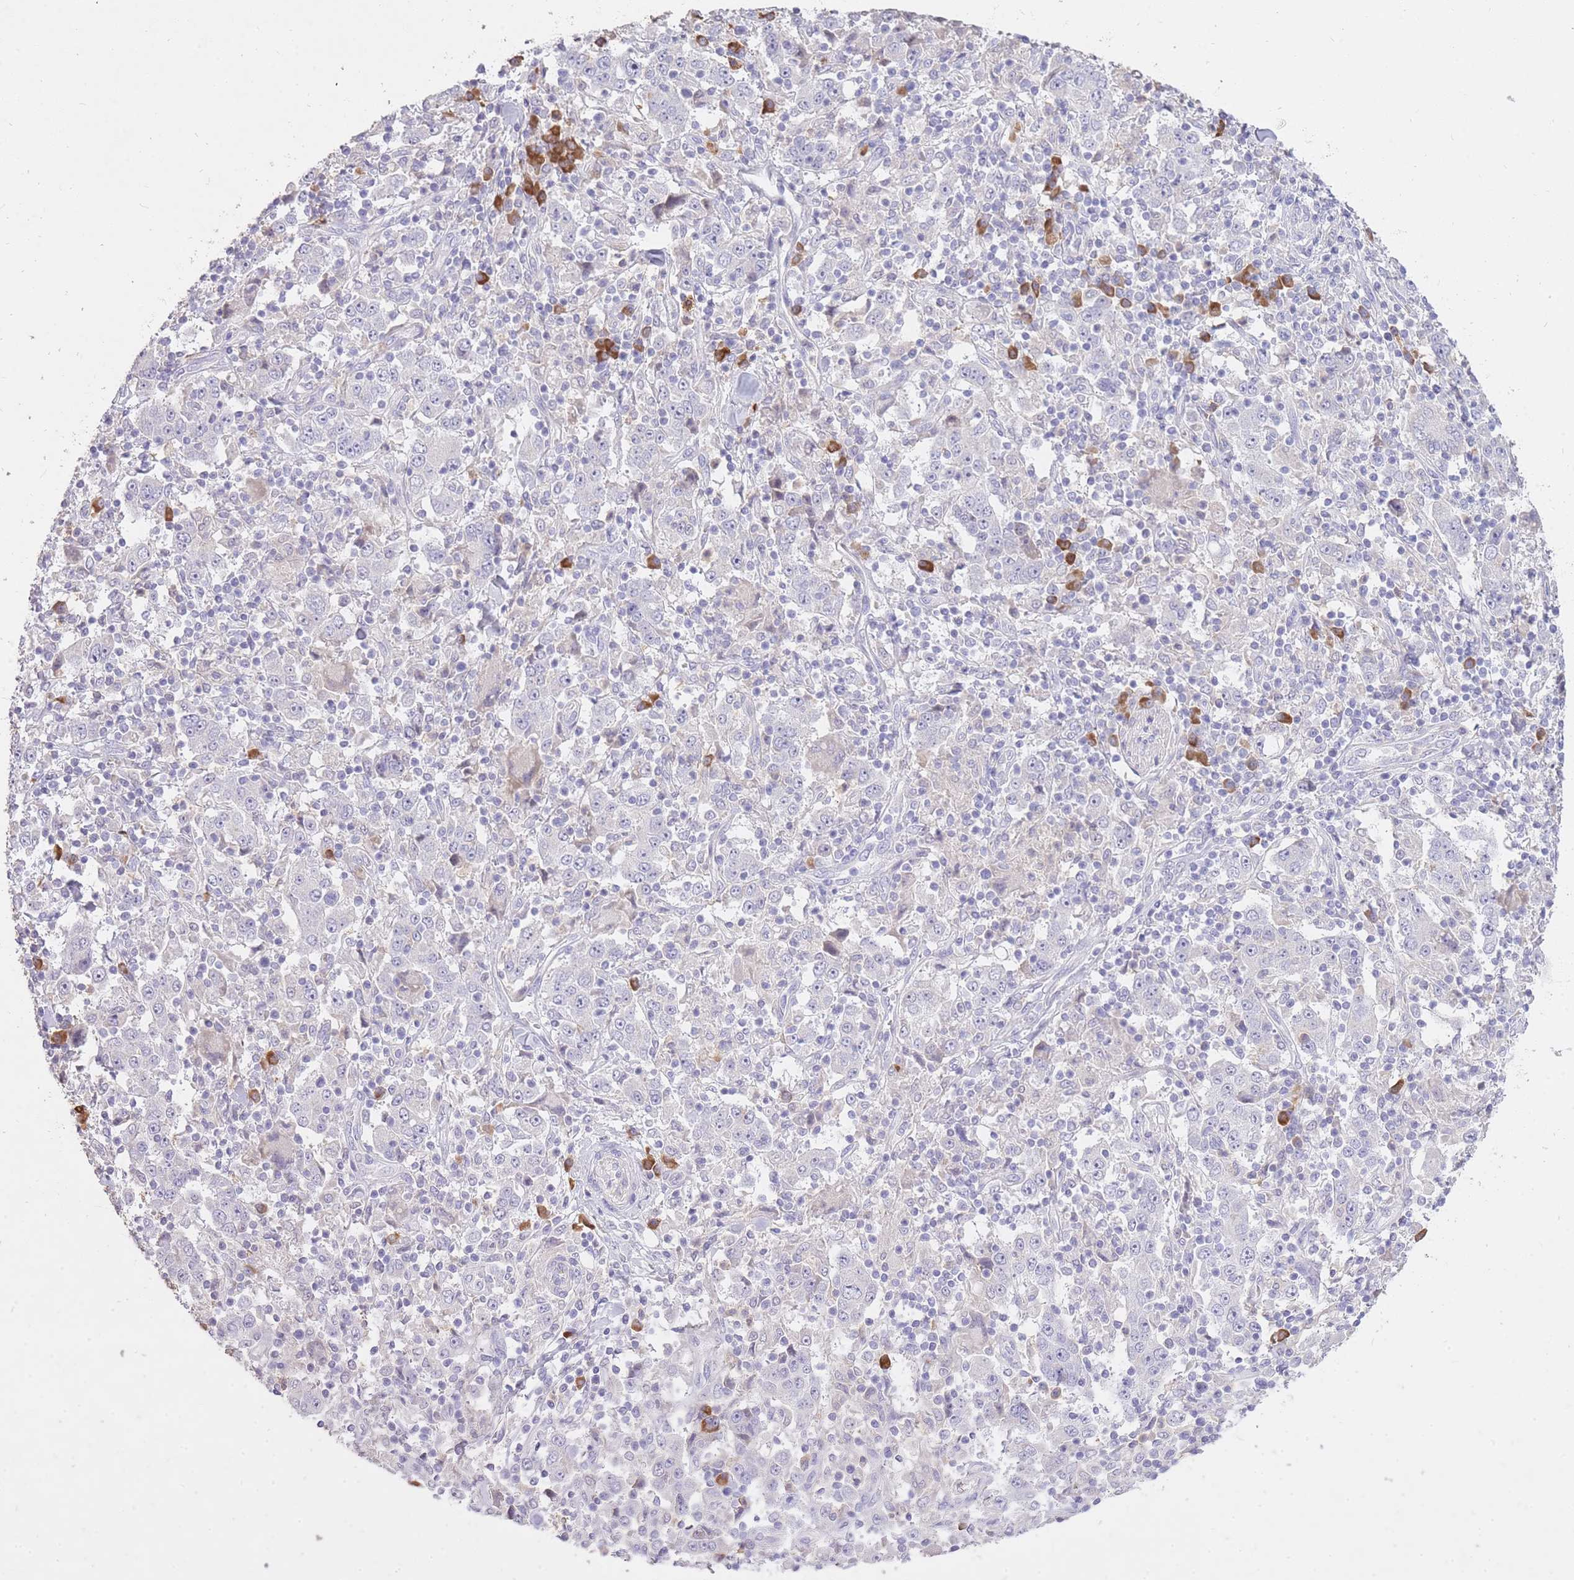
{"staining": {"intensity": "negative", "quantity": "none", "location": "none"}, "tissue": "stomach cancer", "cell_type": "Tumor cells", "image_type": "cancer", "snomed": [{"axis": "morphology", "description": "Normal tissue, NOS"}, {"axis": "morphology", "description": "Adenocarcinoma, NOS"}, {"axis": "topography", "description": "Stomach, upper"}, {"axis": "topography", "description": "Stomach"}], "caption": "High power microscopy image of an IHC photomicrograph of adenocarcinoma (stomach), revealing no significant expression in tumor cells.", "gene": "FRG2C", "patient": {"sex": "male", "age": 59}}